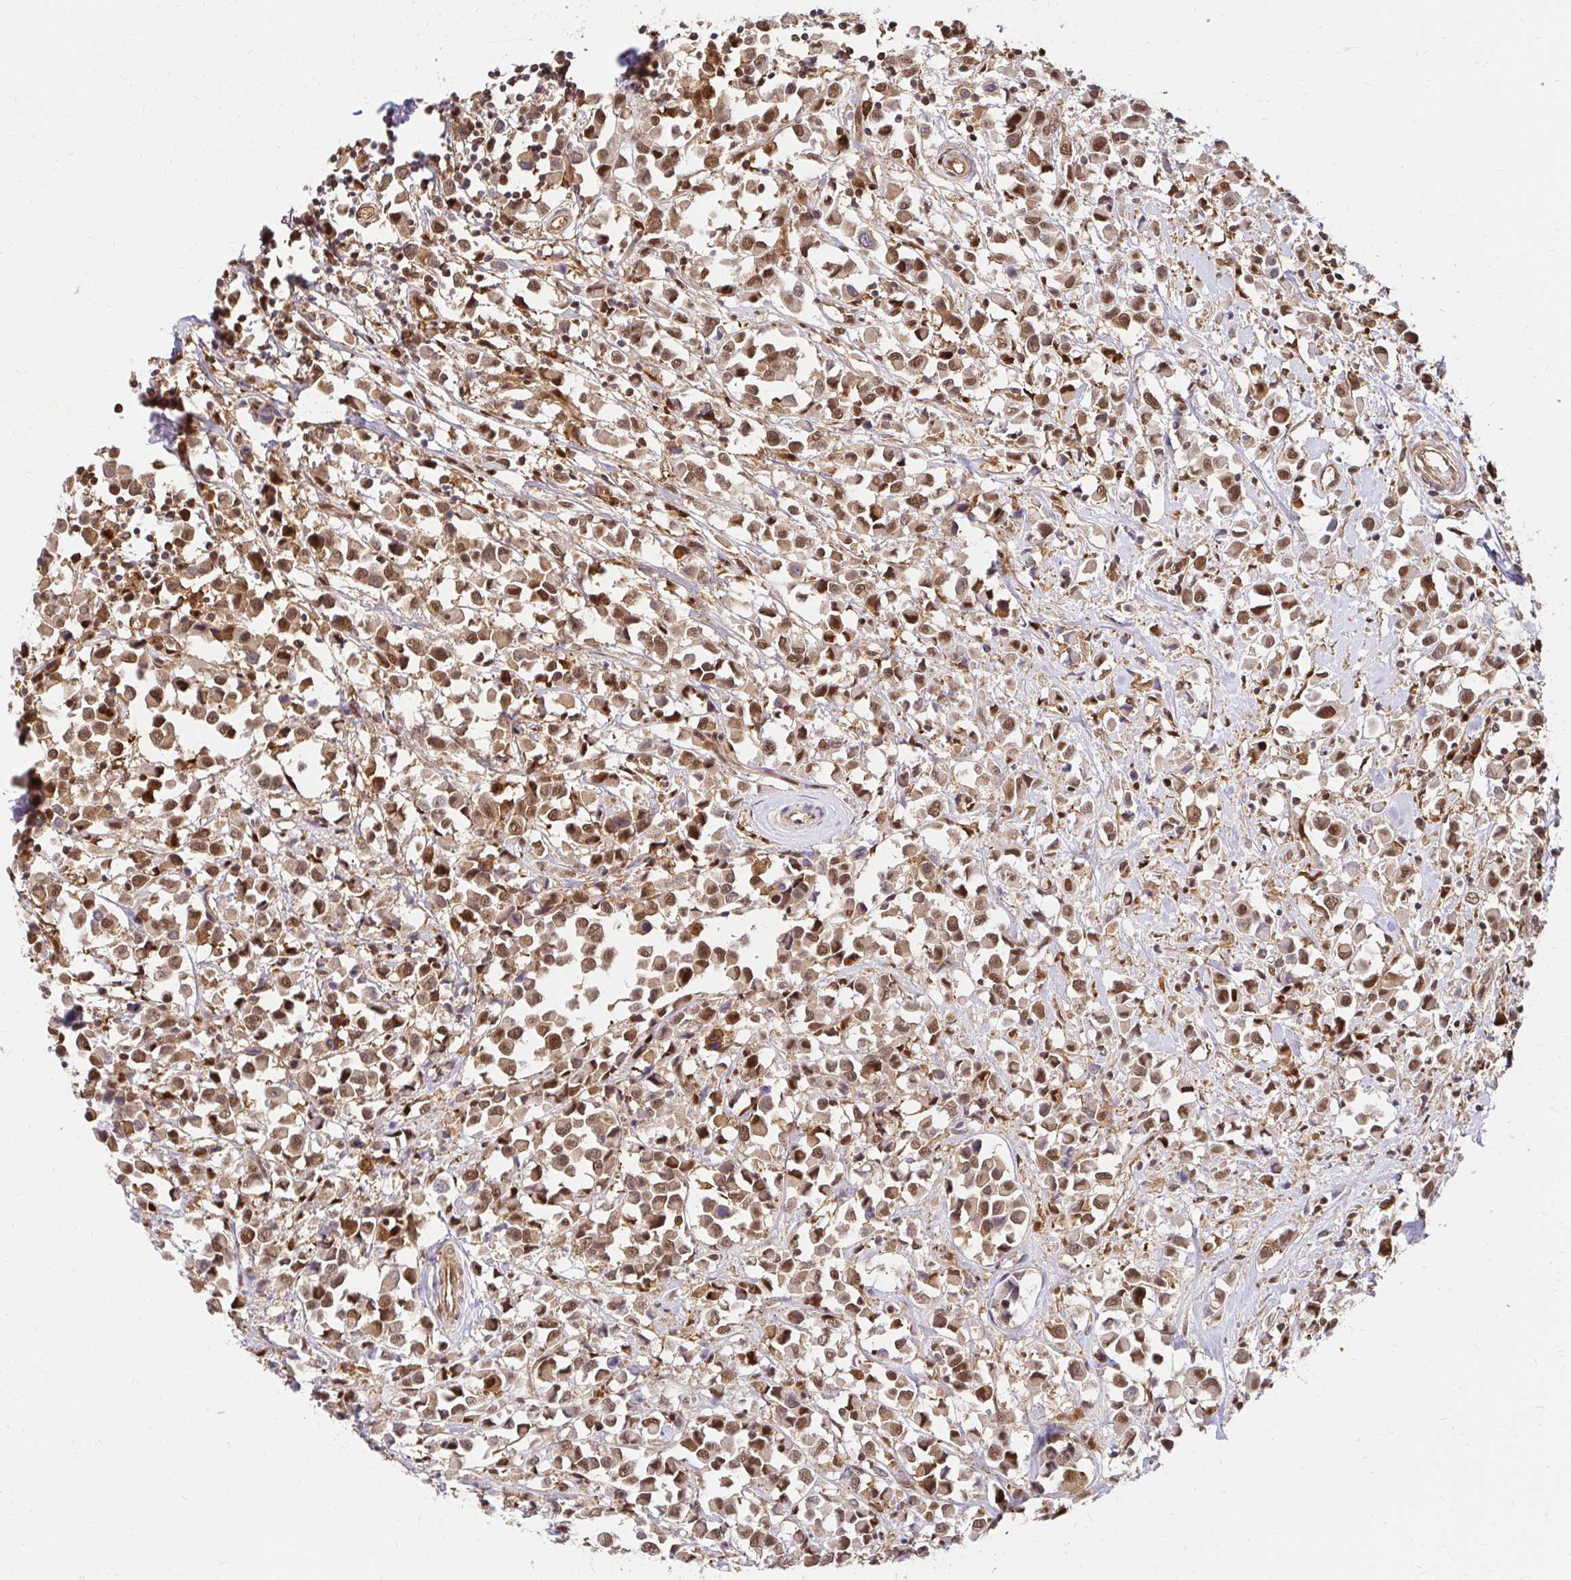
{"staining": {"intensity": "moderate", "quantity": ">75%", "location": "cytoplasmic/membranous,nuclear"}, "tissue": "breast cancer", "cell_type": "Tumor cells", "image_type": "cancer", "snomed": [{"axis": "morphology", "description": "Duct carcinoma"}, {"axis": "topography", "description": "Breast"}], "caption": "Immunohistochemistry (IHC) staining of breast cancer (infiltrating ductal carcinoma), which displays medium levels of moderate cytoplasmic/membranous and nuclear staining in about >75% of tumor cells indicating moderate cytoplasmic/membranous and nuclear protein positivity. The staining was performed using DAB (3,3'-diaminobenzidine) (brown) for protein detection and nuclei were counterstained in hematoxylin (blue).", "gene": "PSMA4", "patient": {"sex": "female", "age": 61}}